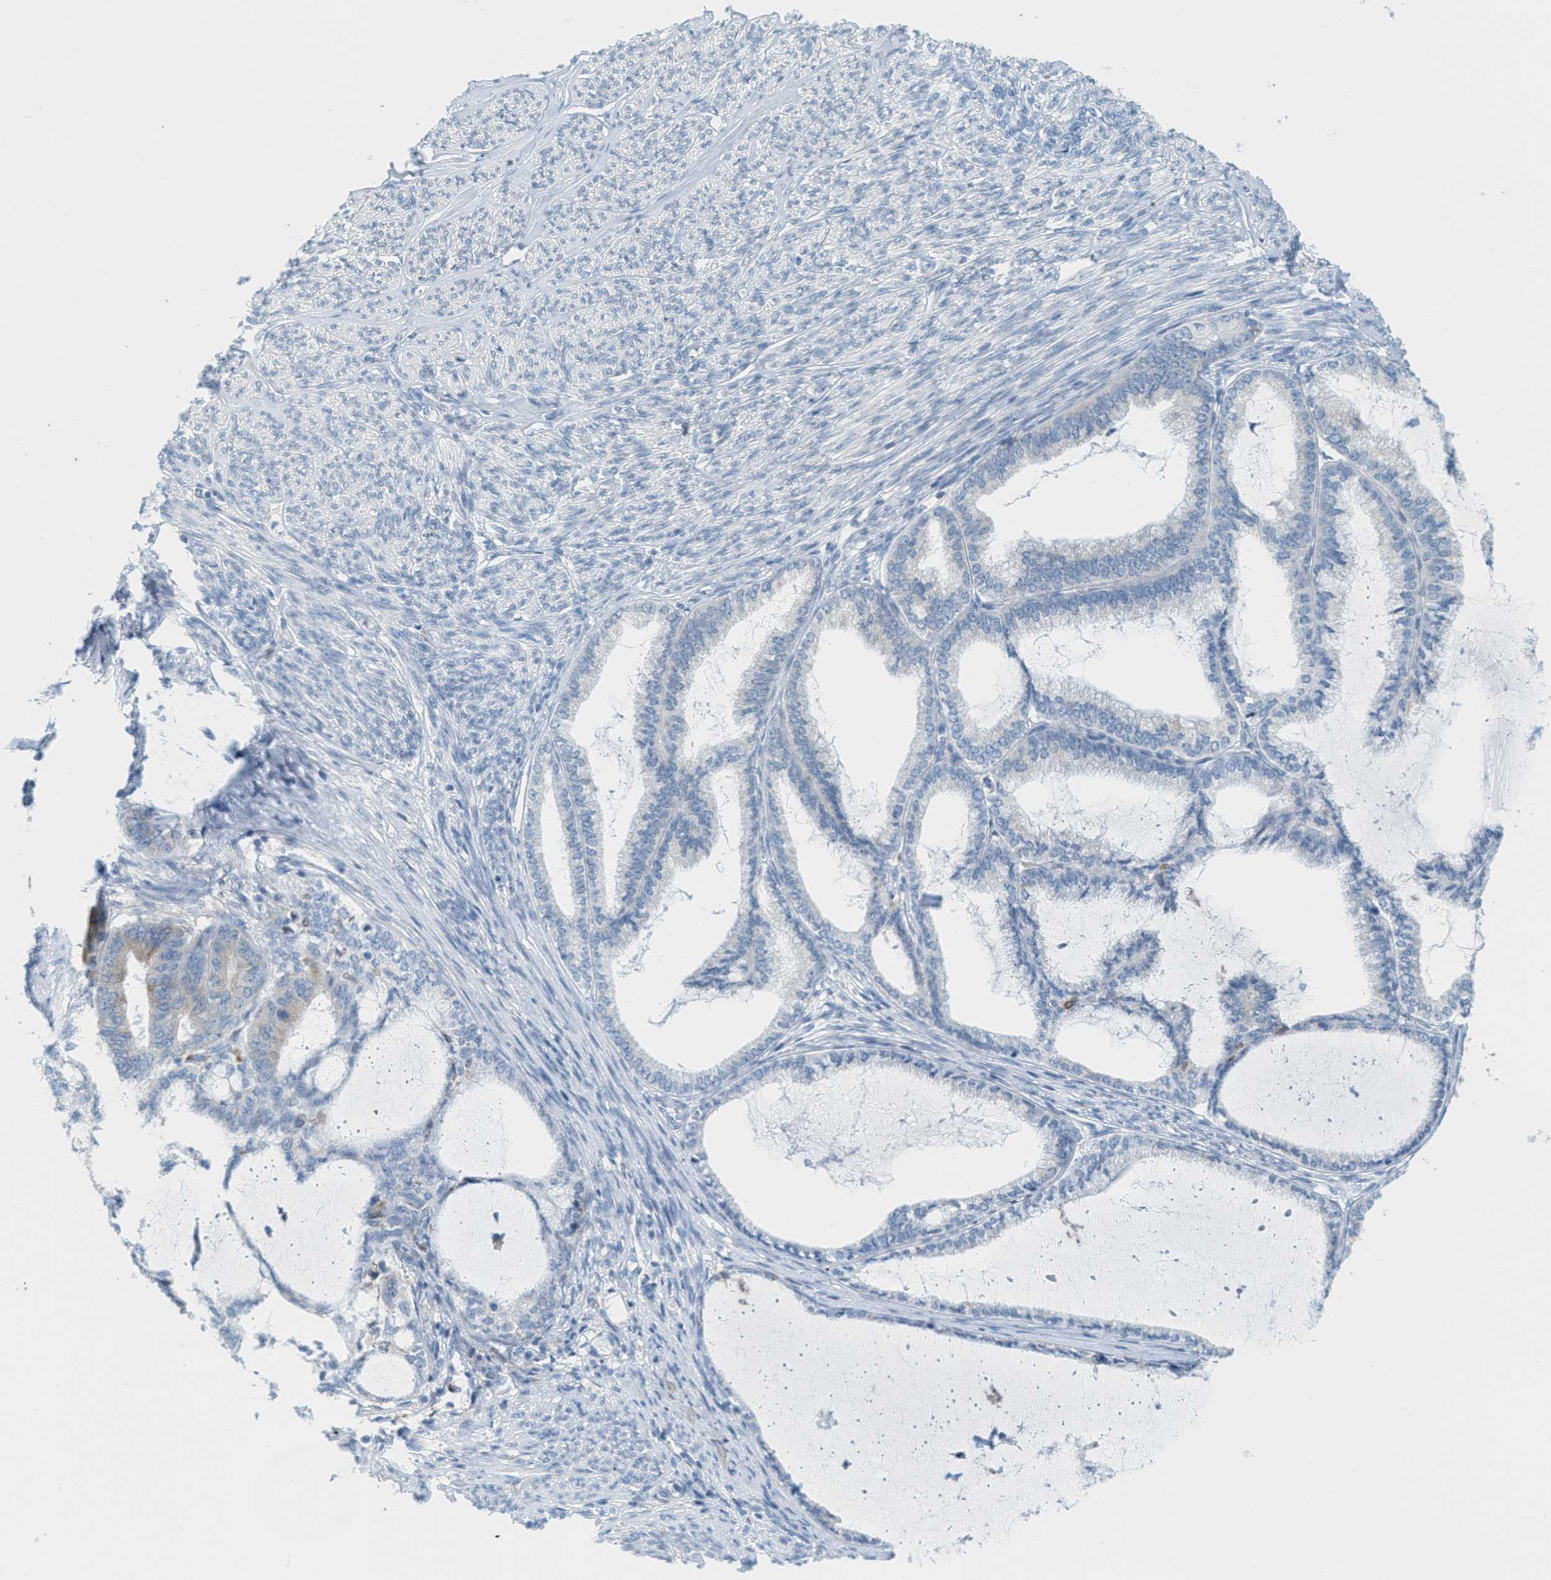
{"staining": {"intensity": "negative", "quantity": "none", "location": "none"}, "tissue": "endometrial cancer", "cell_type": "Tumor cells", "image_type": "cancer", "snomed": [{"axis": "morphology", "description": "Adenocarcinoma, NOS"}, {"axis": "topography", "description": "Endometrium"}], "caption": "Immunohistochemistry (IHC) of endometrial cancer reveals no expression in tumor cells.", "gene": "TEX264", "patient": {"sex": "female", "age": 86}}